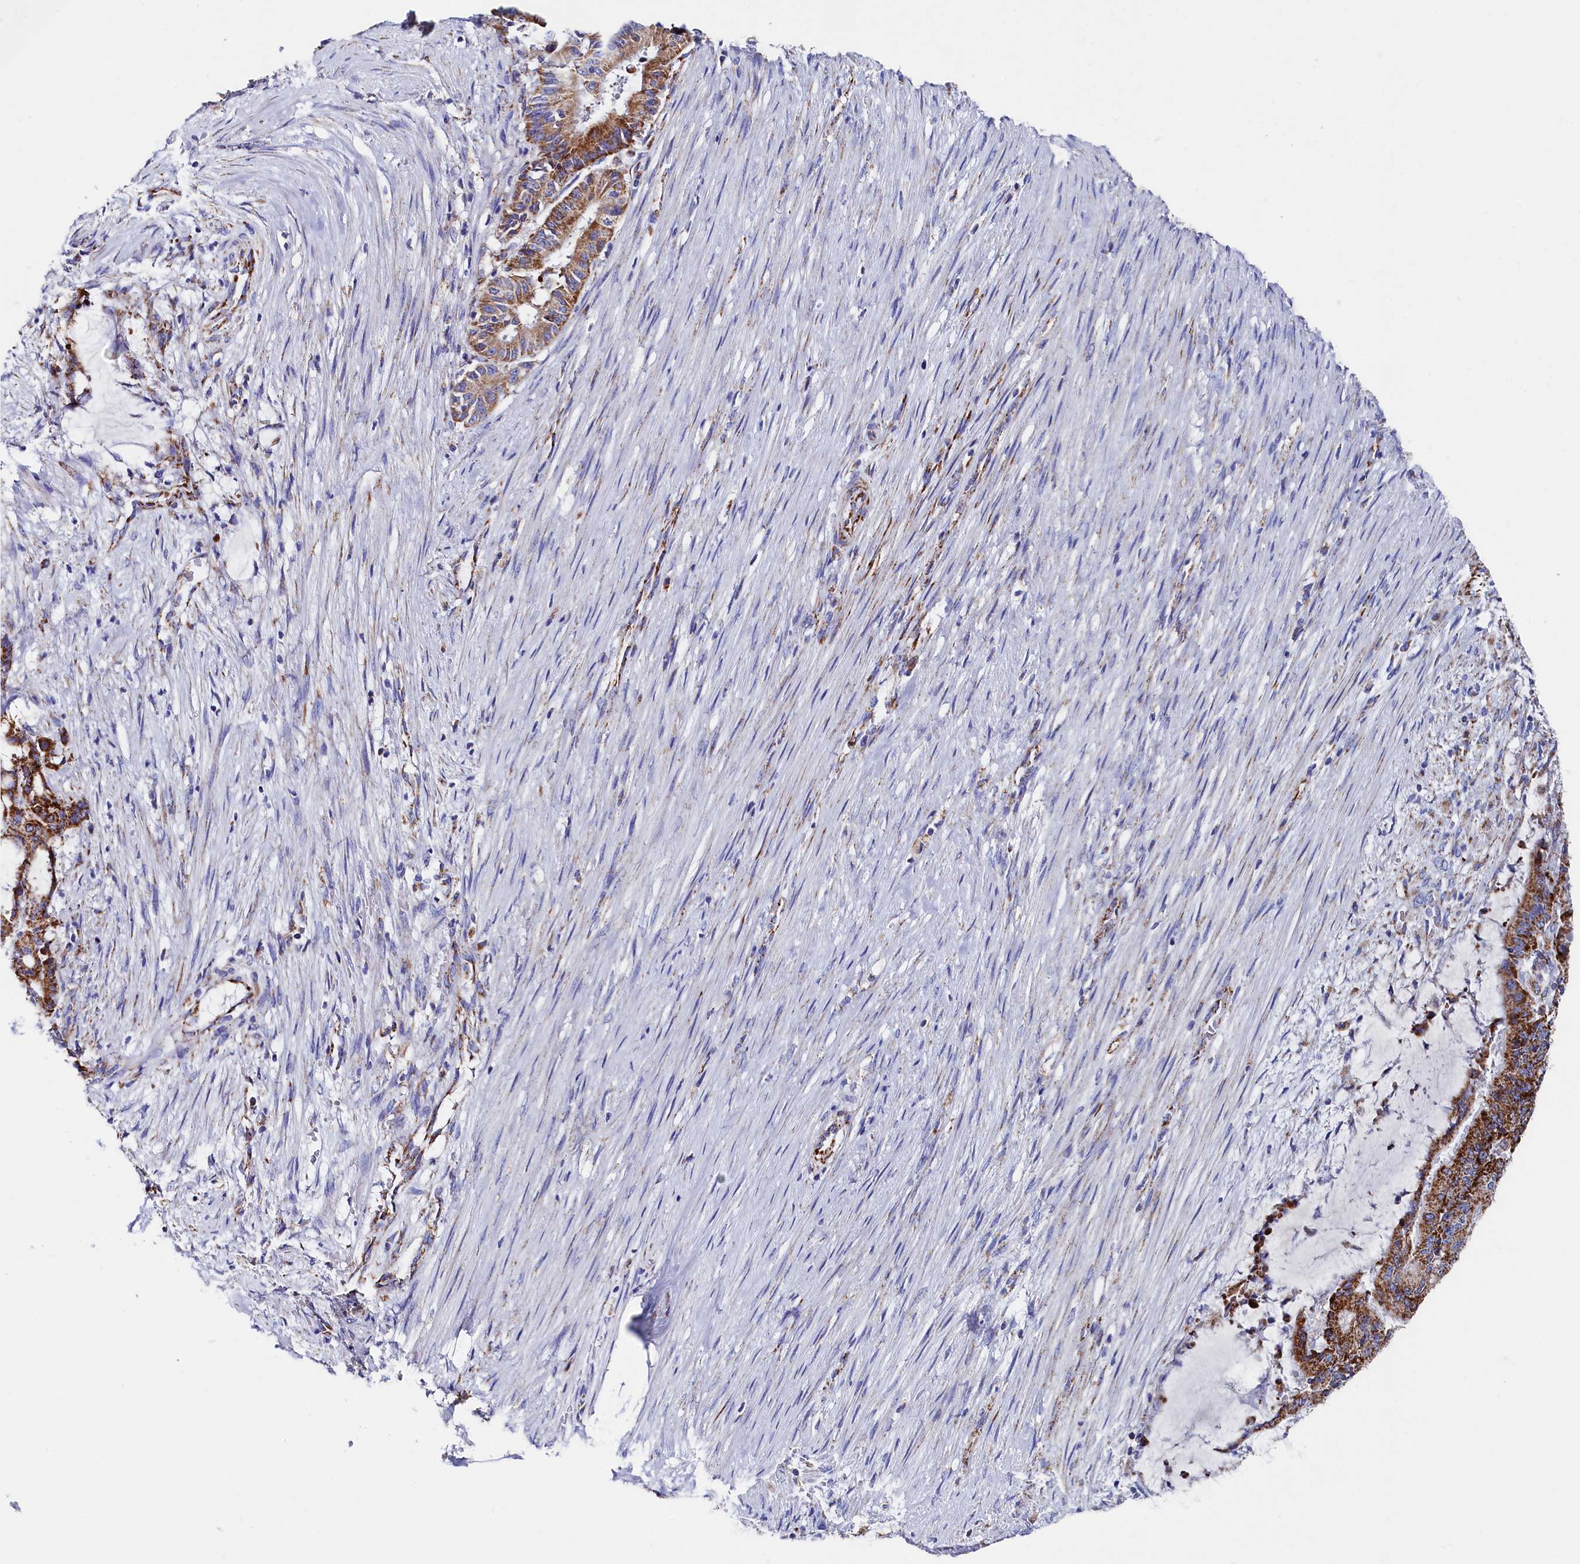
{"staining": {"intensity": "moderate", "quantity": ">75%", "location": "cytoplasmic/membranous"}, "tissue": "liver cancer", "cell_type": "Tumor cells", "image_type": "cancer", "snomed": [{"axis": "morphology", "description": "Normal tissue, NOS"}, {"axis": "morphology", "description": "Cholangiocarcinoma"}, {"axis": "topography", "description": "Liver"}, {"axis": "topography", "description": "Peripheral nerve tissue"}], "caption": "Immunohistochemistry (DAB (3,3'-diaminobenzidine)) staining of liver cancer (cholangiocarcinoma) displays moderate cytoplasmic/membranous protein positivity in about >75% of tumor cells.", "gene": "MMAB", "patient": {"sex": "female", "age": 73}}